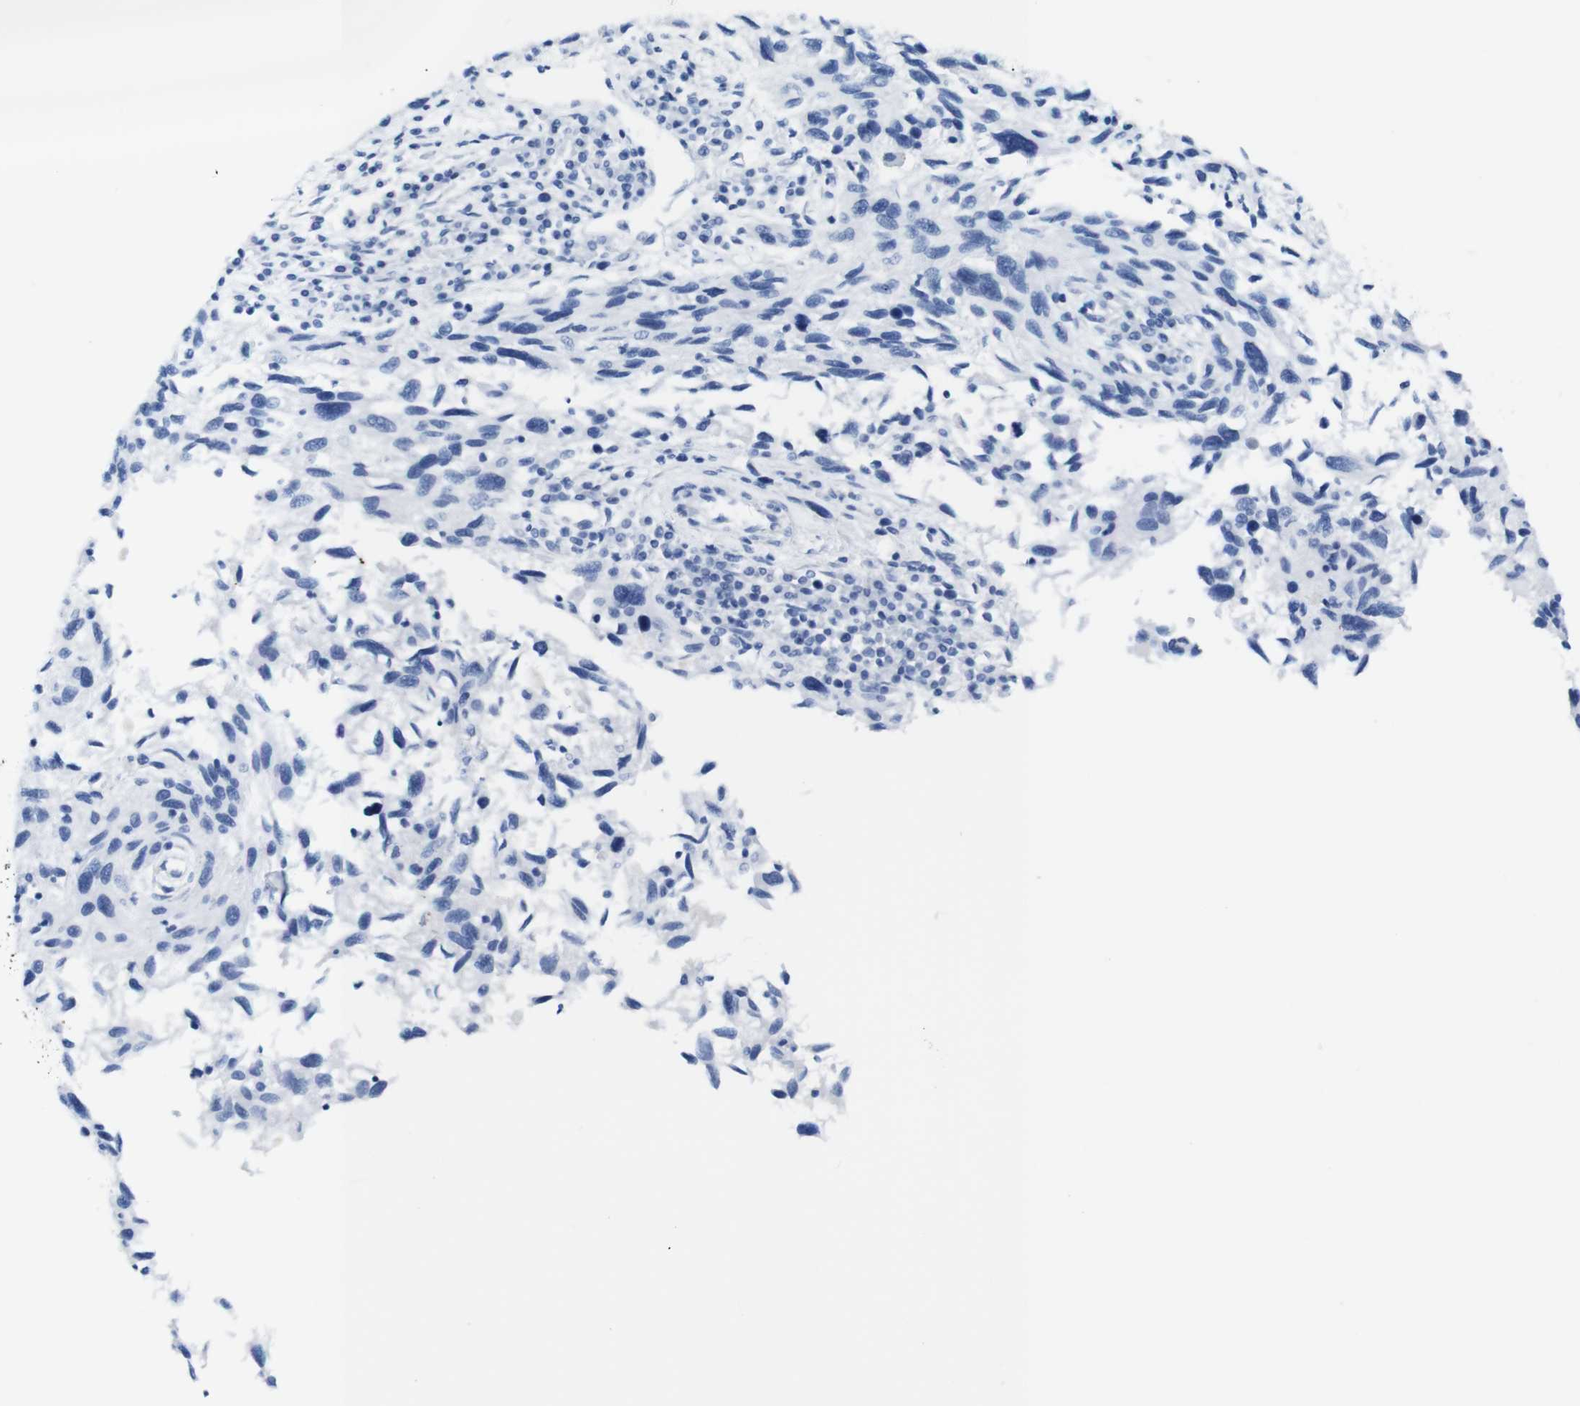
{"staining": {"intensity": "negative", "quantity": "none", "location": "none"}, "tissue": "melanoma", "cell_type": "Tumor cells", "image_type": "cancer", "snomed": [{"axis": "morphology", "description": "Malignant melanoma, NOS"}, {"axis": "topography", "description": "Skin"}], "caption": "The histopathology image exhibits no significant positivity in tumor cells of melanoma.", "gene": "ERVMER34-1", "patient": {"sex": "male", "age": 53}}